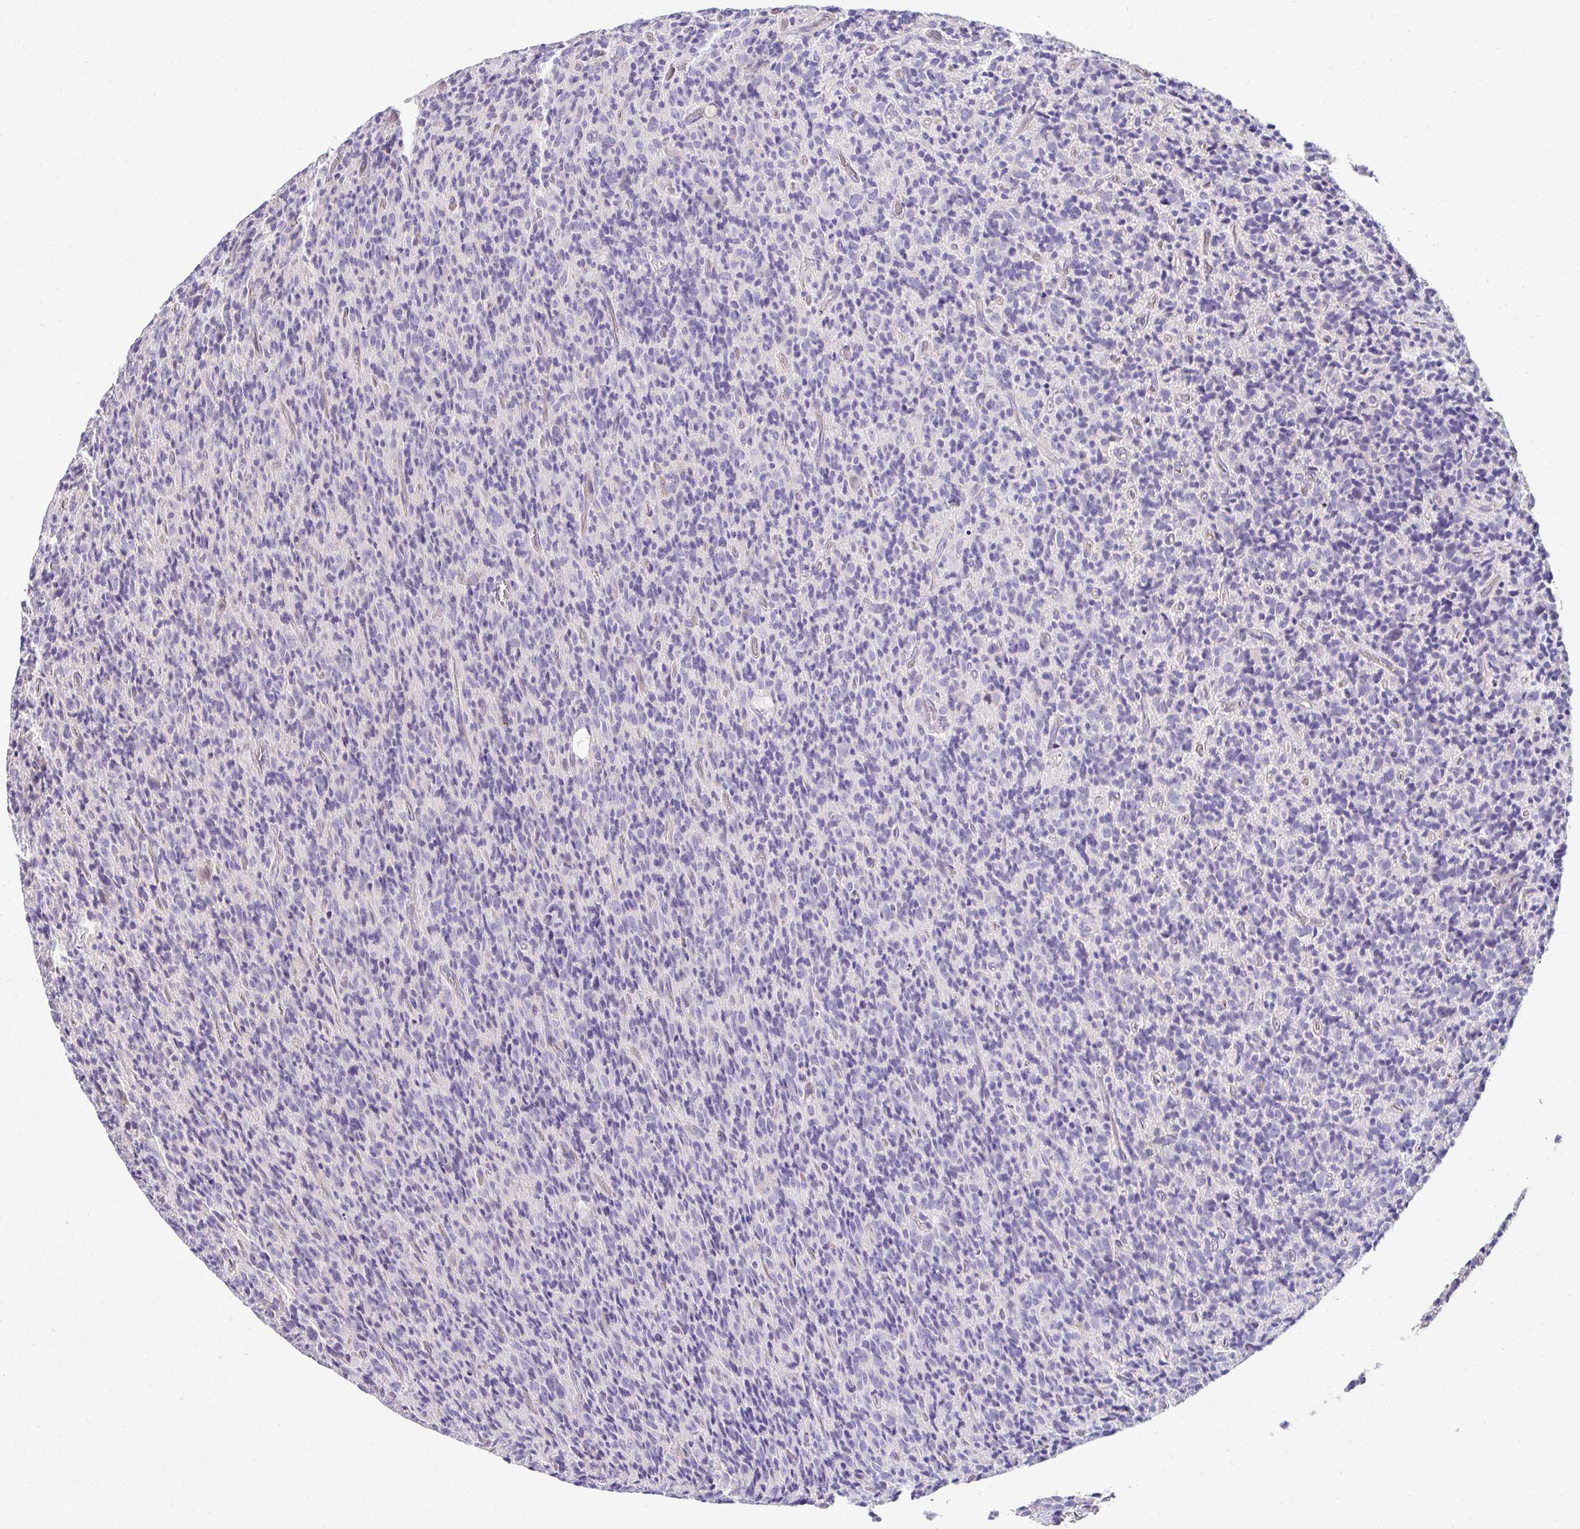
{"staining": {"intensity": "negative", "quantity": "none", "location": "none"}, "tissue": "glioma", "cell_type": "Tumor cells", "image_type": "cancer", "snomed": [{"axis": "morphology", "description": "Glioma, malignant, High grade"}, {"axis": "topography", "description": "Brain"}], "caption": "Tumor cells show no significant protein positivity in malignant glioma (high-grade).", "gene": "AKAP6", "patient": {"sex": "male", "age": 76}}